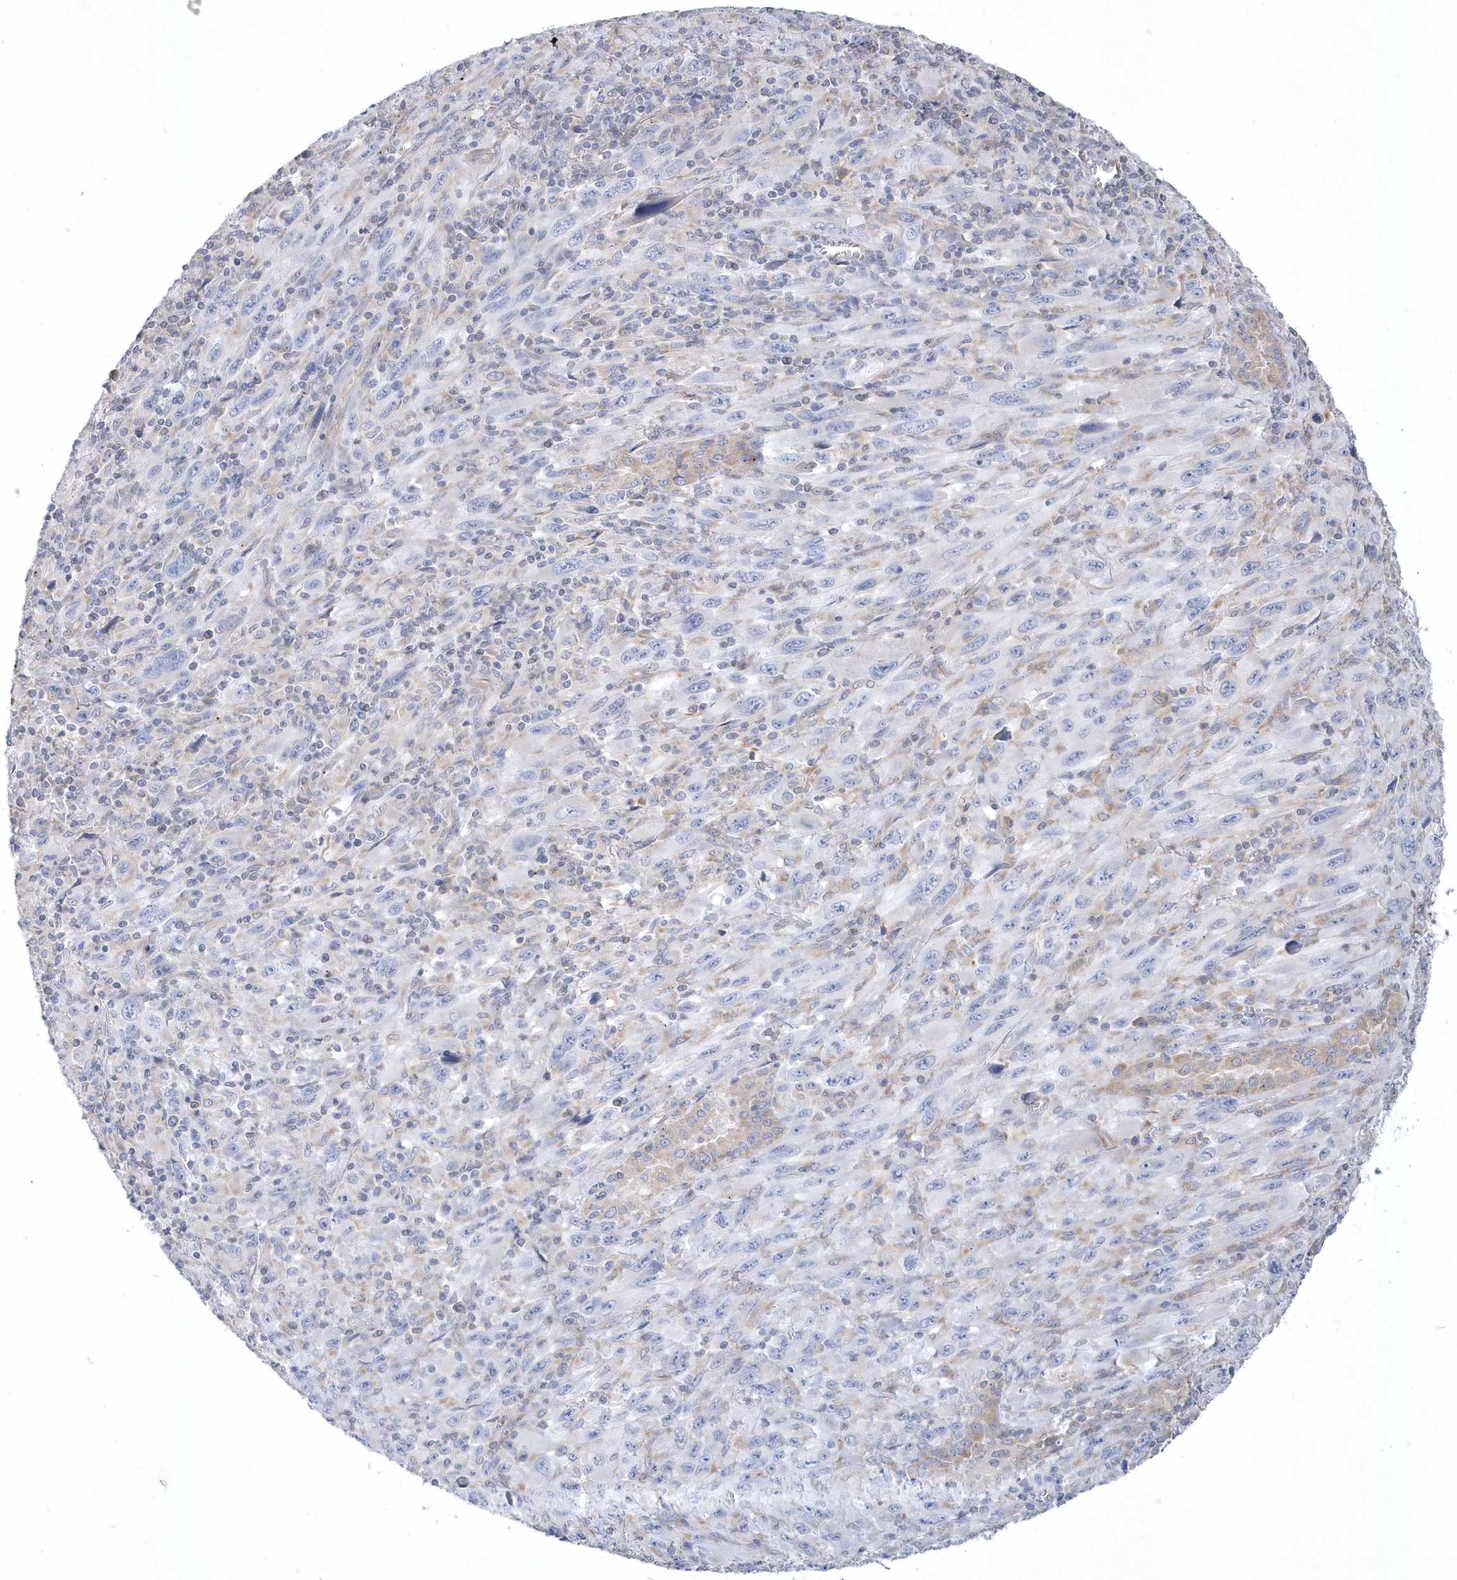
{"staining": {"intensity": "negative", "quantity": "none", "location": "none"}, "tissue": "melanoma", "cell_type": "Tumor cells", "image_type": "cancer", "snomed": [{"axis": "morphology", "description": "Malignant melanoma, Metastatic site"}, {"axis": "topography", "description": "Skin"}], "caption": "A histopathology image of melanoma stained for a protein demonstrates no brown staining in tumor cells. Nuclei are stained in blue.", "gene": "DGAT1", "patient": {"sex": "female", "age": 56}}